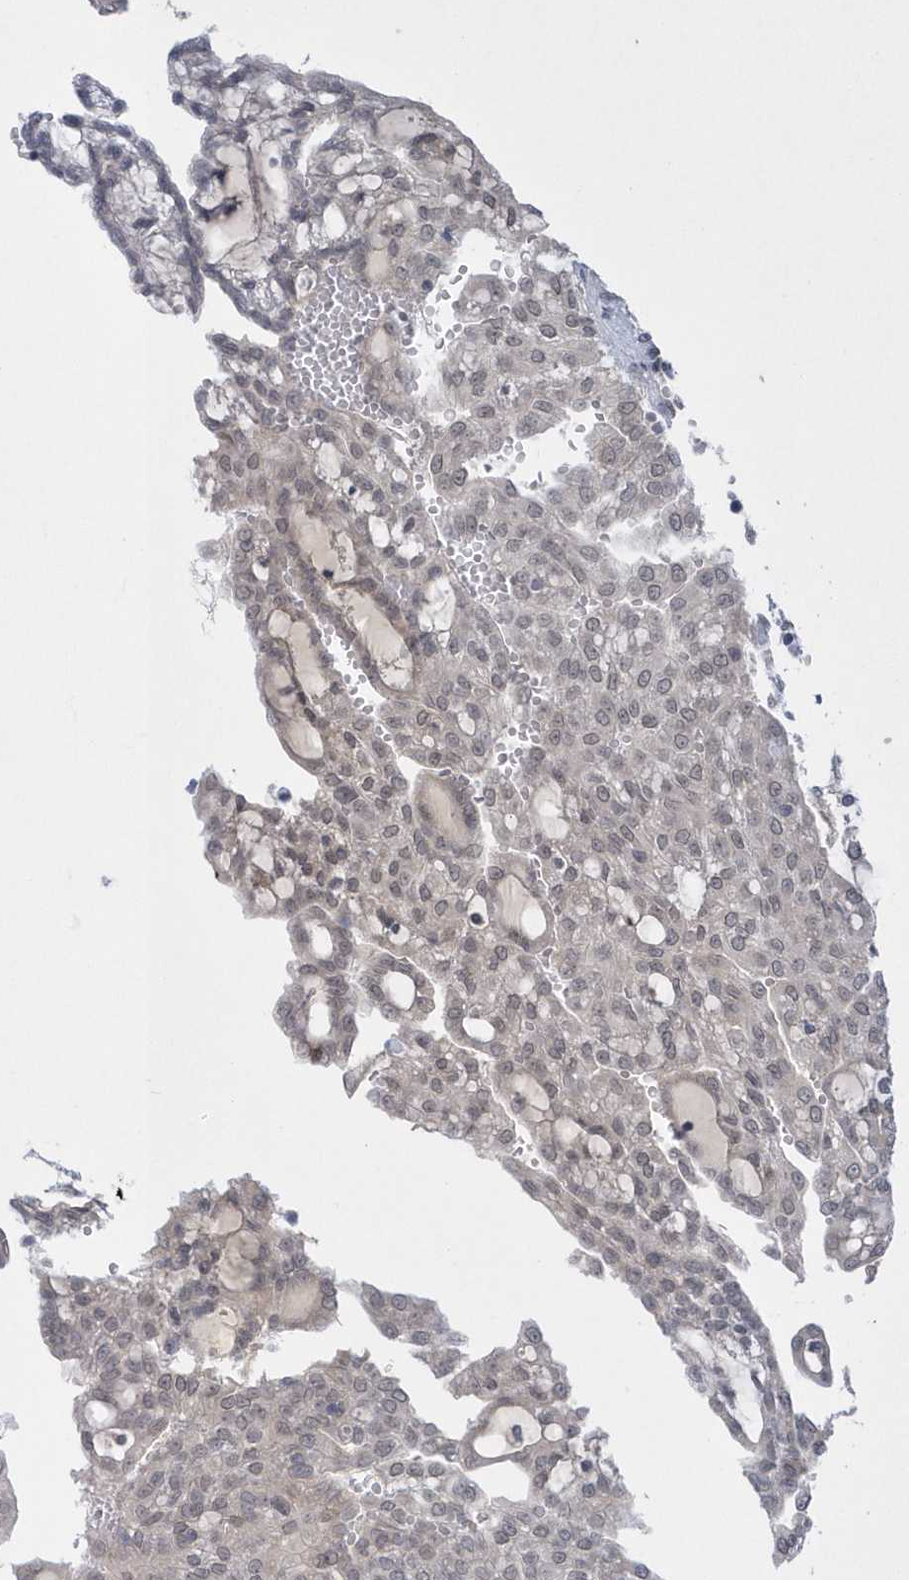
{"staining": {"intensity": "weak", "quantity": "<25%", "location": "nuclear"}, "tissue": "renal cancer", "cell_type": "Tumor cells", "image_type": "cancer", "snomed": [{"axis": "morphology", "description": "Adenocarcinoma, NOS"}, {"axis": "topography", "description": "Kidney"}], "caption": "The immunohistochemistry (IHC) image has no significant expression in tumor cells of renal cancer (adenocarcinoma) tissue. (Immunohistochemistry, brightfield microscopy, high magnification).", "gene": "ZC3H12D", "patient": {"sex": "male", "age": 63}}